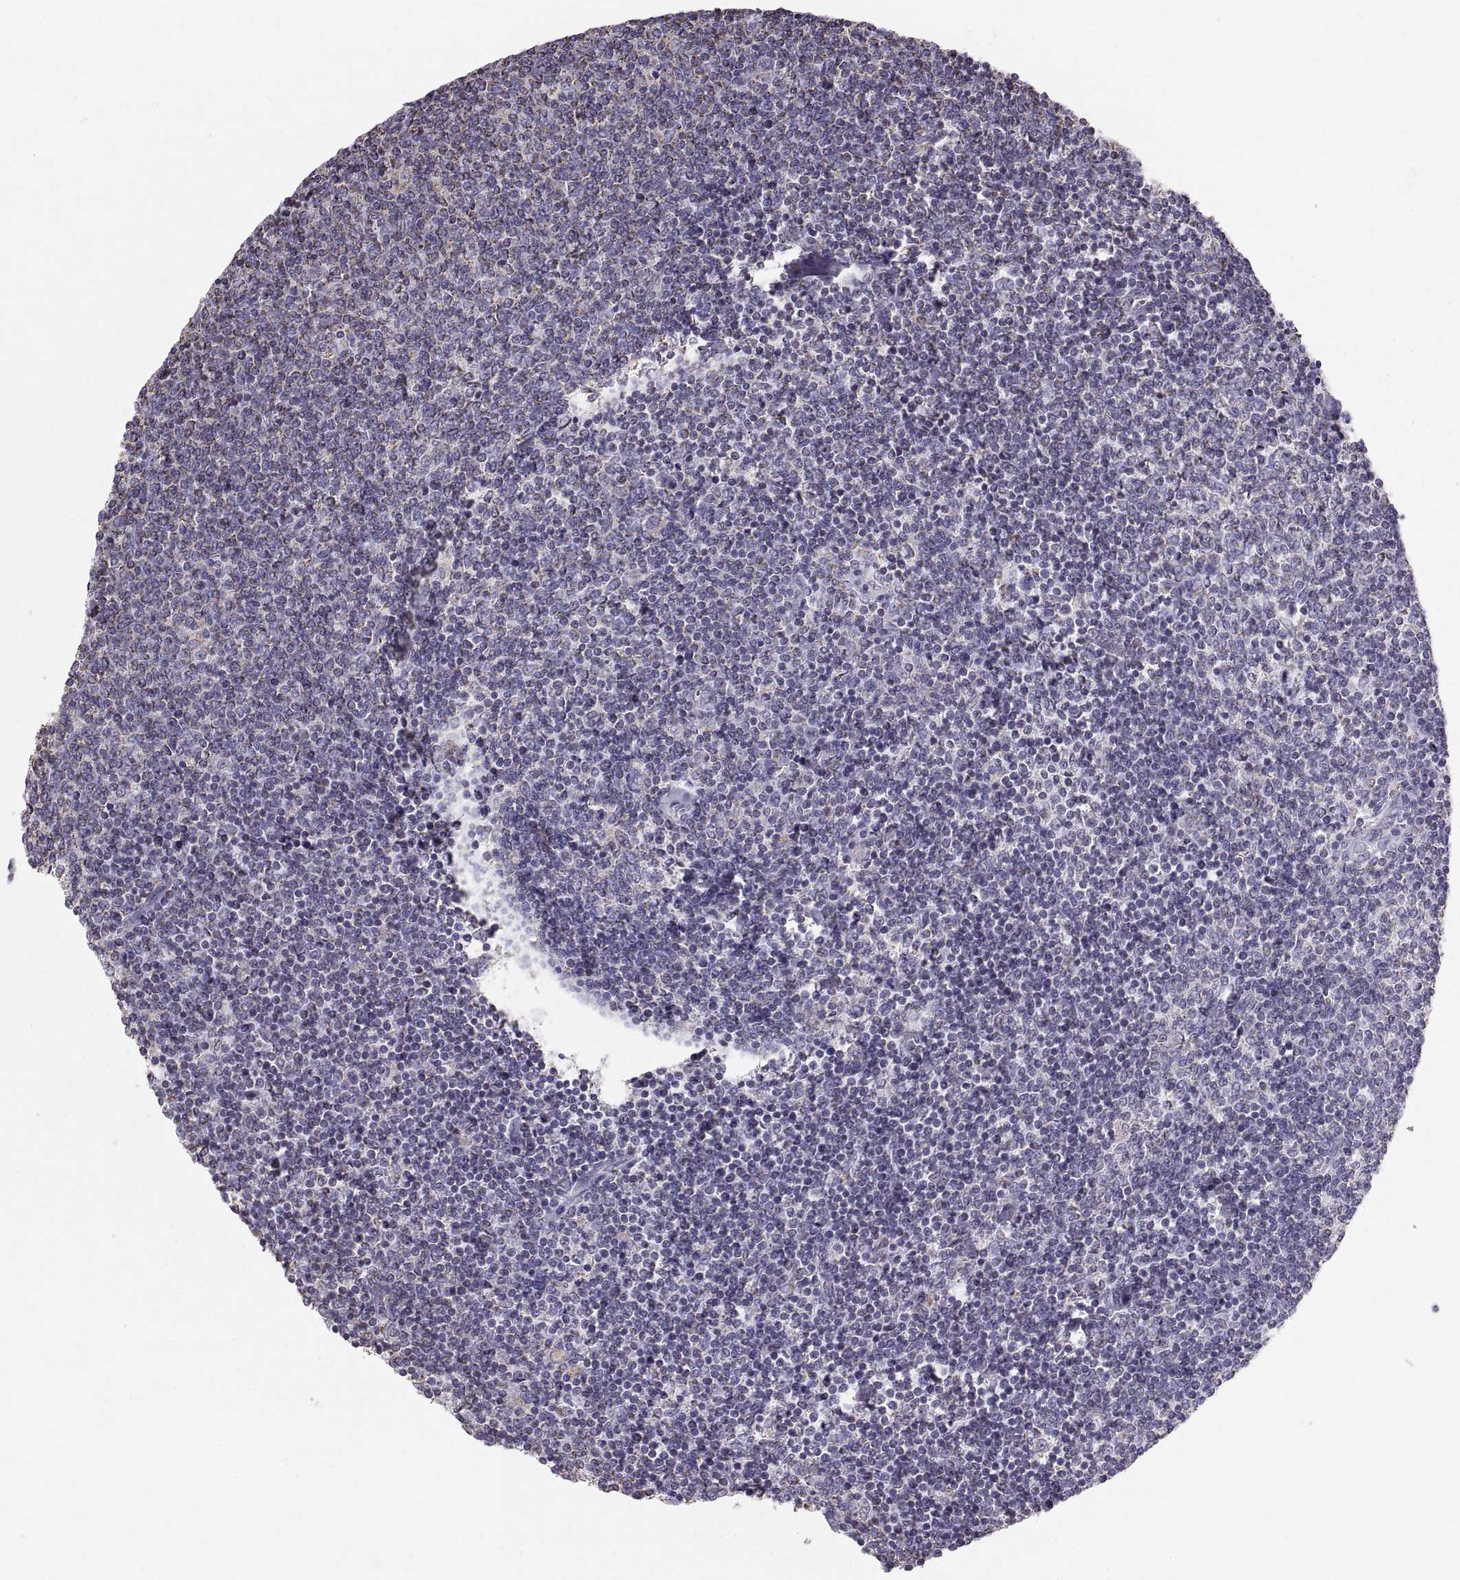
{"staining": {"intensity": "negative", "quantity": "none", "location": "none"}, "tissue": "lymphoma", "cell_type": "Tumor cells", "image_type": "cancer", "snomed": [{"axis": "morphology", "description": "Malignant lymphoma, non-Hodgkin's type, Low grade"}, {"axis": "topography", "description": "Lymph node"}], "caption": "IHC of malignant lymphoma, non-Hodgkin's type (low-grade) reveals no expression in tumor cells. (DAB immunohistochemistry with hematoxylin counter stain).", "gene": "STMND1", "patient": {"sex": "male", "age": 52}}